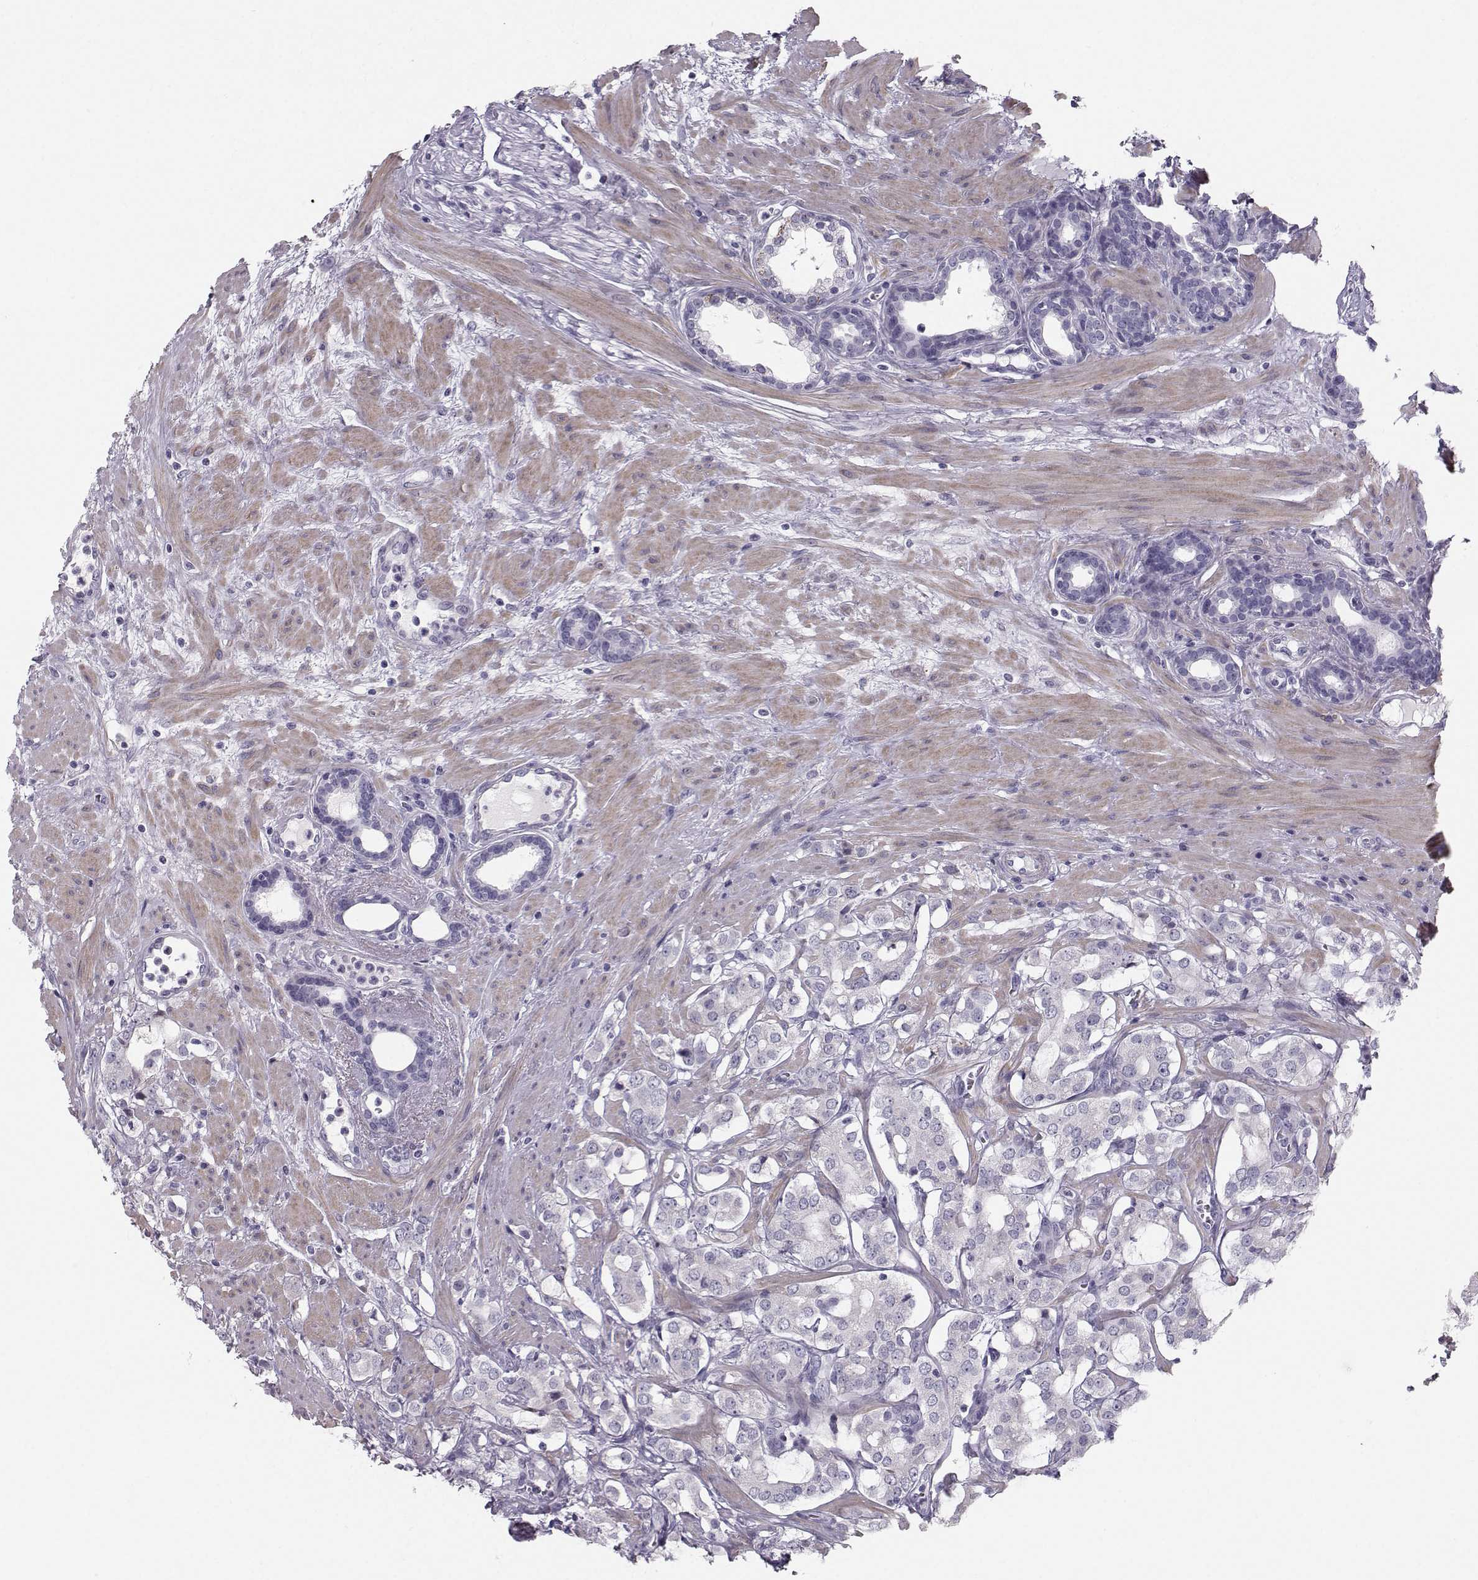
{"staining": {"intensity": "negative", "quantity": "none", "location": "none"}, "tissue": "prostate cancer", "cell_type": "Tumor cells", "image_type": "cancer", "snomed": [{"axis": "morphology", "description": "Adenocarcinoma, NOS"}, {"axis": "topography", "description": "Prostate"}], "caption": "Immunohistochemistry (IHC) of human prostate cancer (adenocarcinoma) exhibits no staining in tumor cells.", "gene": "CASR", "patient": {"sex": "male", "age": 66}}